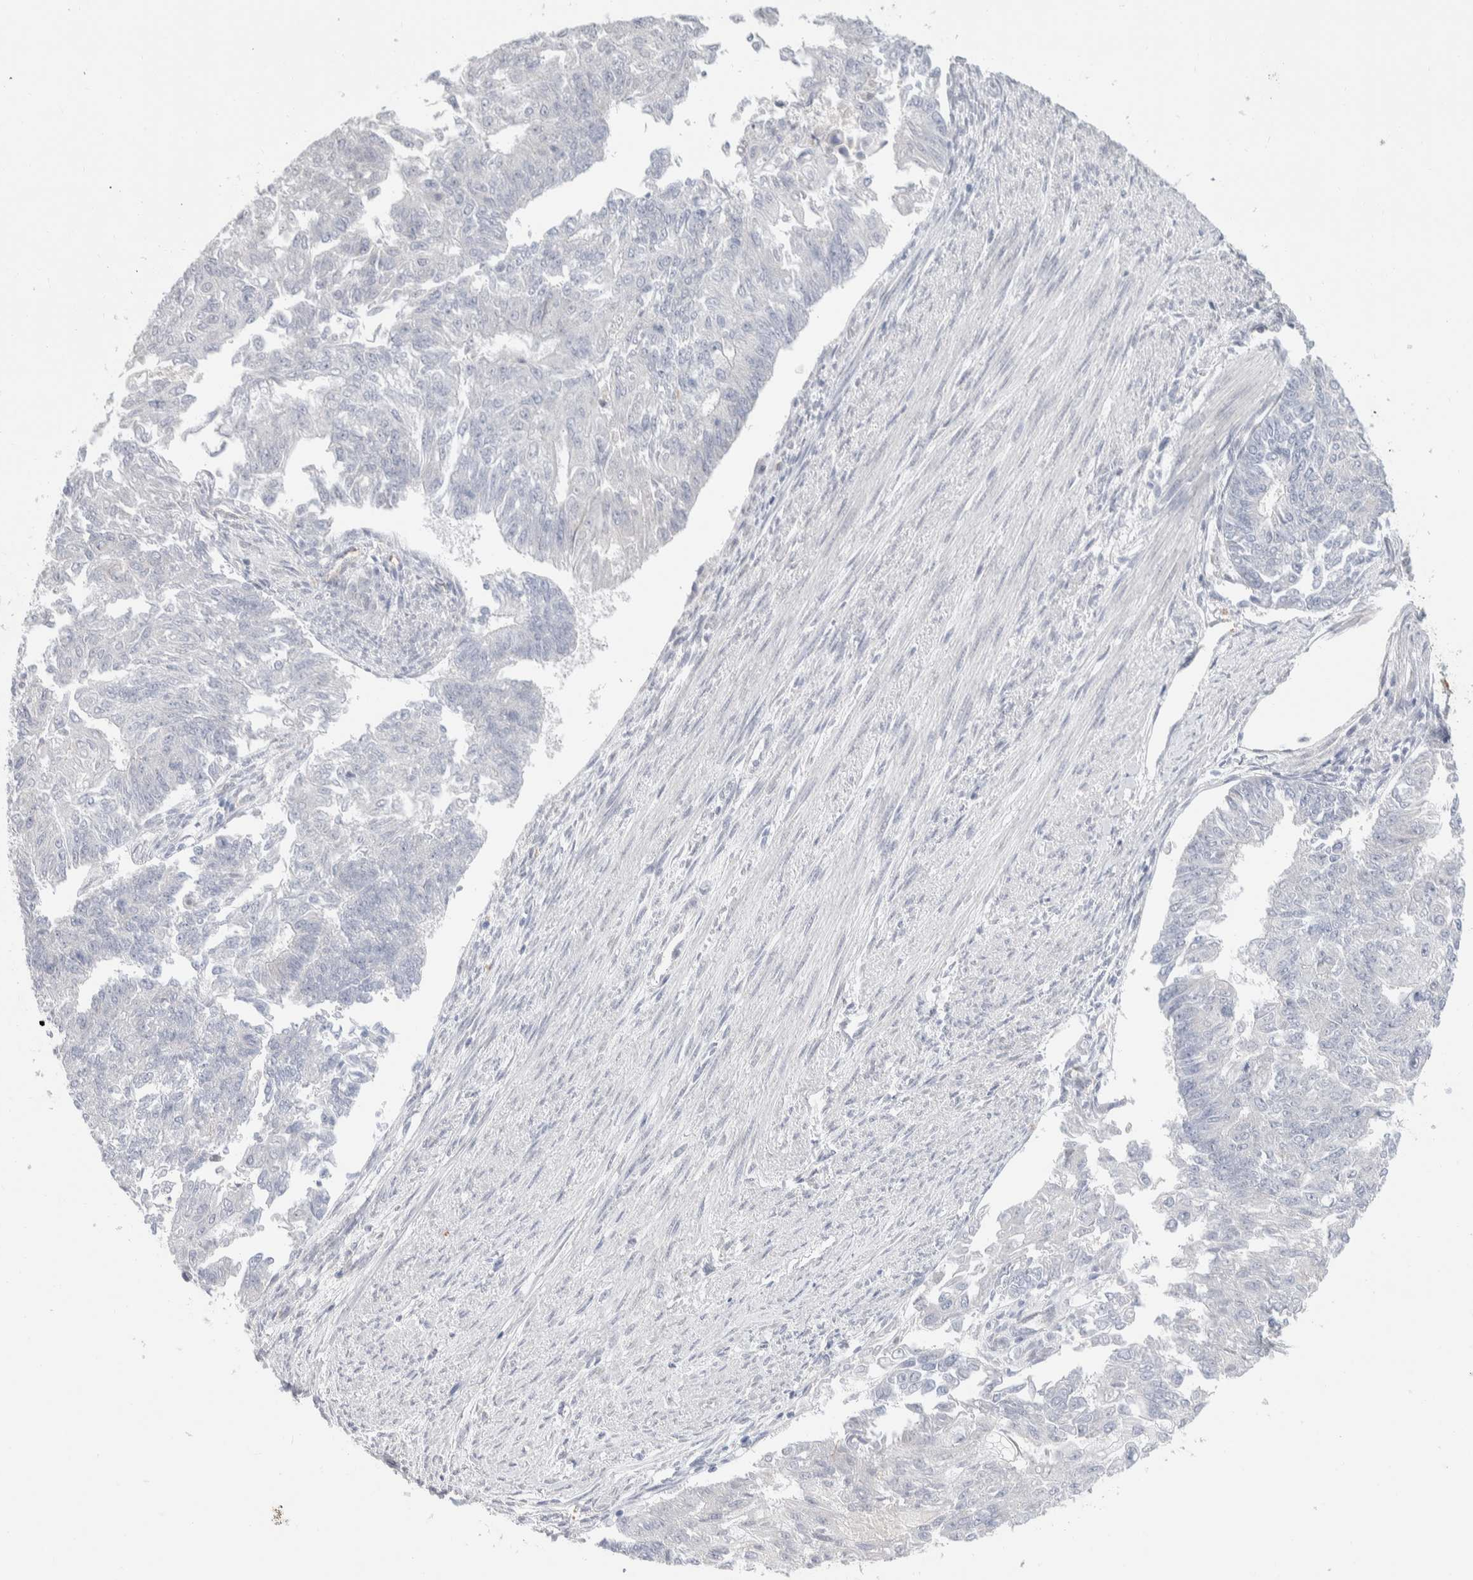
{"staining": {"intensity": "negative", "quantity": "none", "location": "none"}, "tissue": "endometrial cancer", "cell_type": "Tumor cells", "image_type": "cancer", "snomed": [{"axis": "morphology", "description": "Adenocarcinoma, NOS"}, {"axis": "topography", "description": "Endometrium"}], "caption": "There is no significant expression in tumor cells of endometrial cancer (adenocarcinoma). Brightfield microscopy of immunohistochemistry stained with DAB (3,3'-diaminobenzidine) (brown) and hematoxylin (blue), captured at high magnification.", "gene": "RUSF1", "patient": {"sex": "female", "age": 32}}